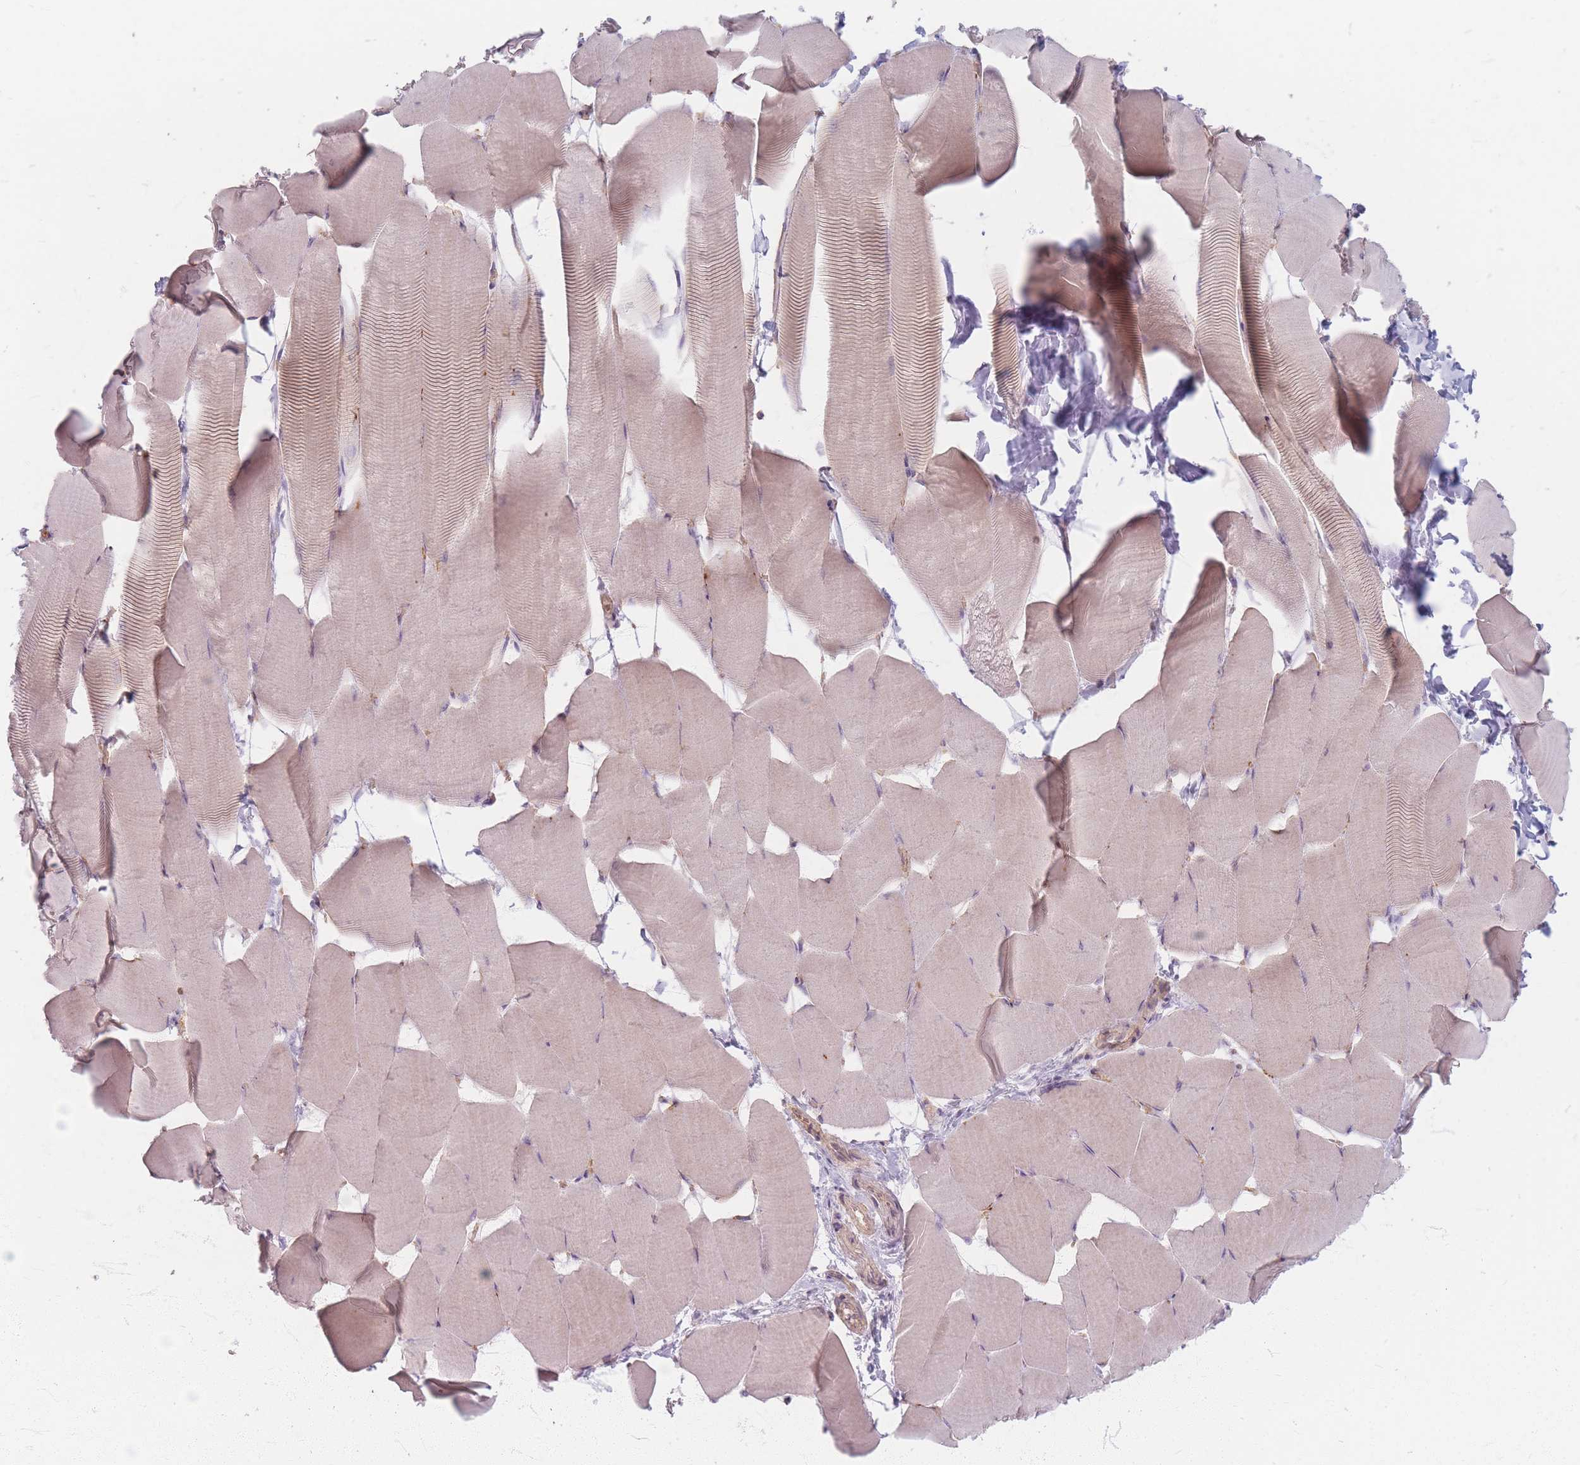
{"staining": {"intensity": "weak", "quantity": "<25%", "location": "cytoplasmic/membranous"}, "tissue": "skeletal muscle", "cell_type": "Myocytes", "image_type": "normal", "snomed": [{"axis": "morphology", "description": "Normal tissue, NOS"}, {"axis": "topography", "description": "Skeletal muscle"}], "caption": "Immunohistochemistry histopathology image of unremarkable skeletal muscle: human skeletal muscle stained with DAB (3,3'-diaminobenzidine) exhibits no significant protein expression in myocytes.", "gene": "CHCHD7", "patient": {"sex": "male", "age": 25}}